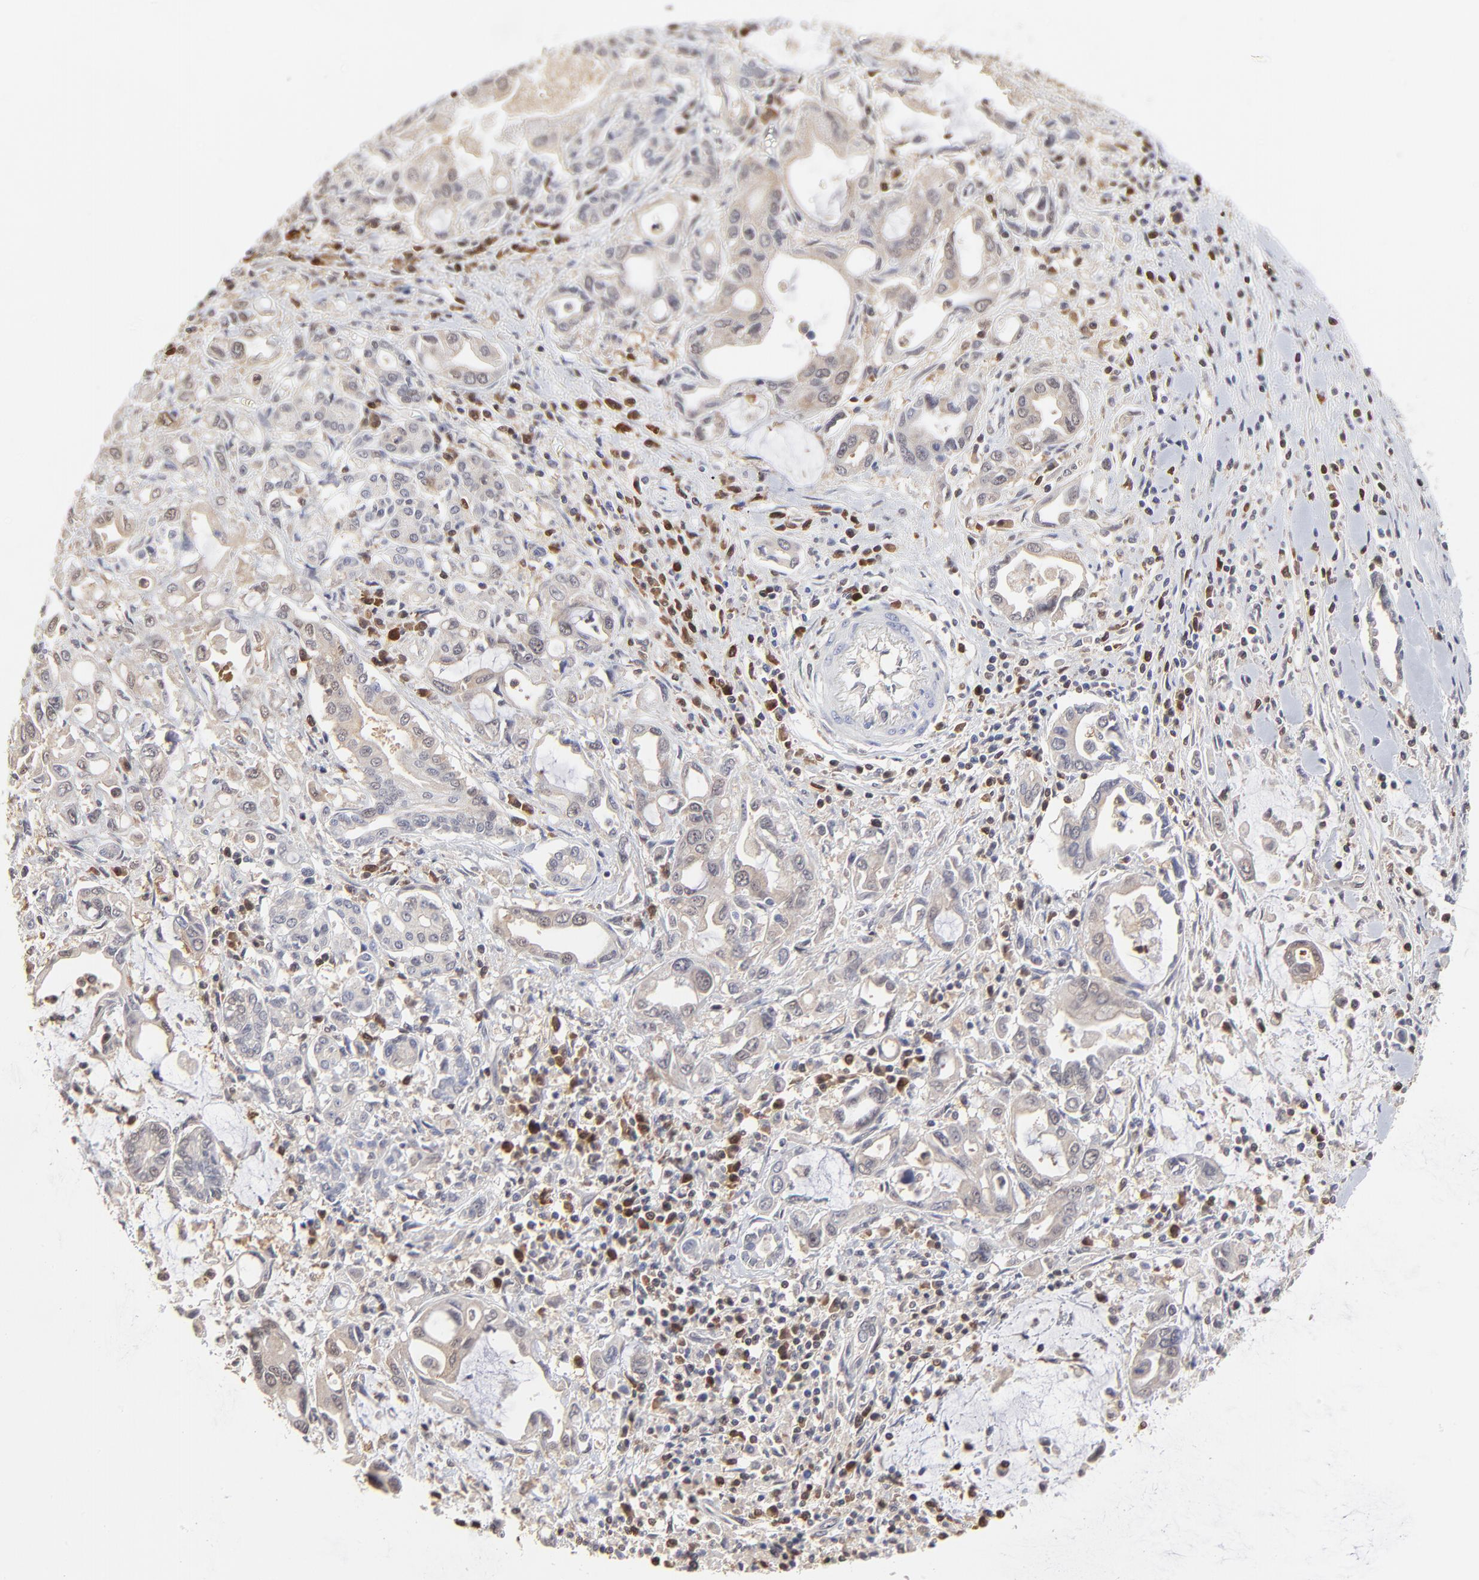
{"staining": {"intensity": "negative", "quantity": "none", "location": "none"}, "tissue": "pancreatic cancer", "cell_type": "Tumor cells", "image_type": "cancer", "snomed": [{"axis": "morphology", "description": "Adenocarcinoma, NOS"}, {"axis": "topography", "description": "Pancreas"}], "caption": "The photomicrograph shows no significant positivity in tumor cells of pancreatic cancer.", "gene": "CASP3", "patient": {"sex": "female", "age": 57}}